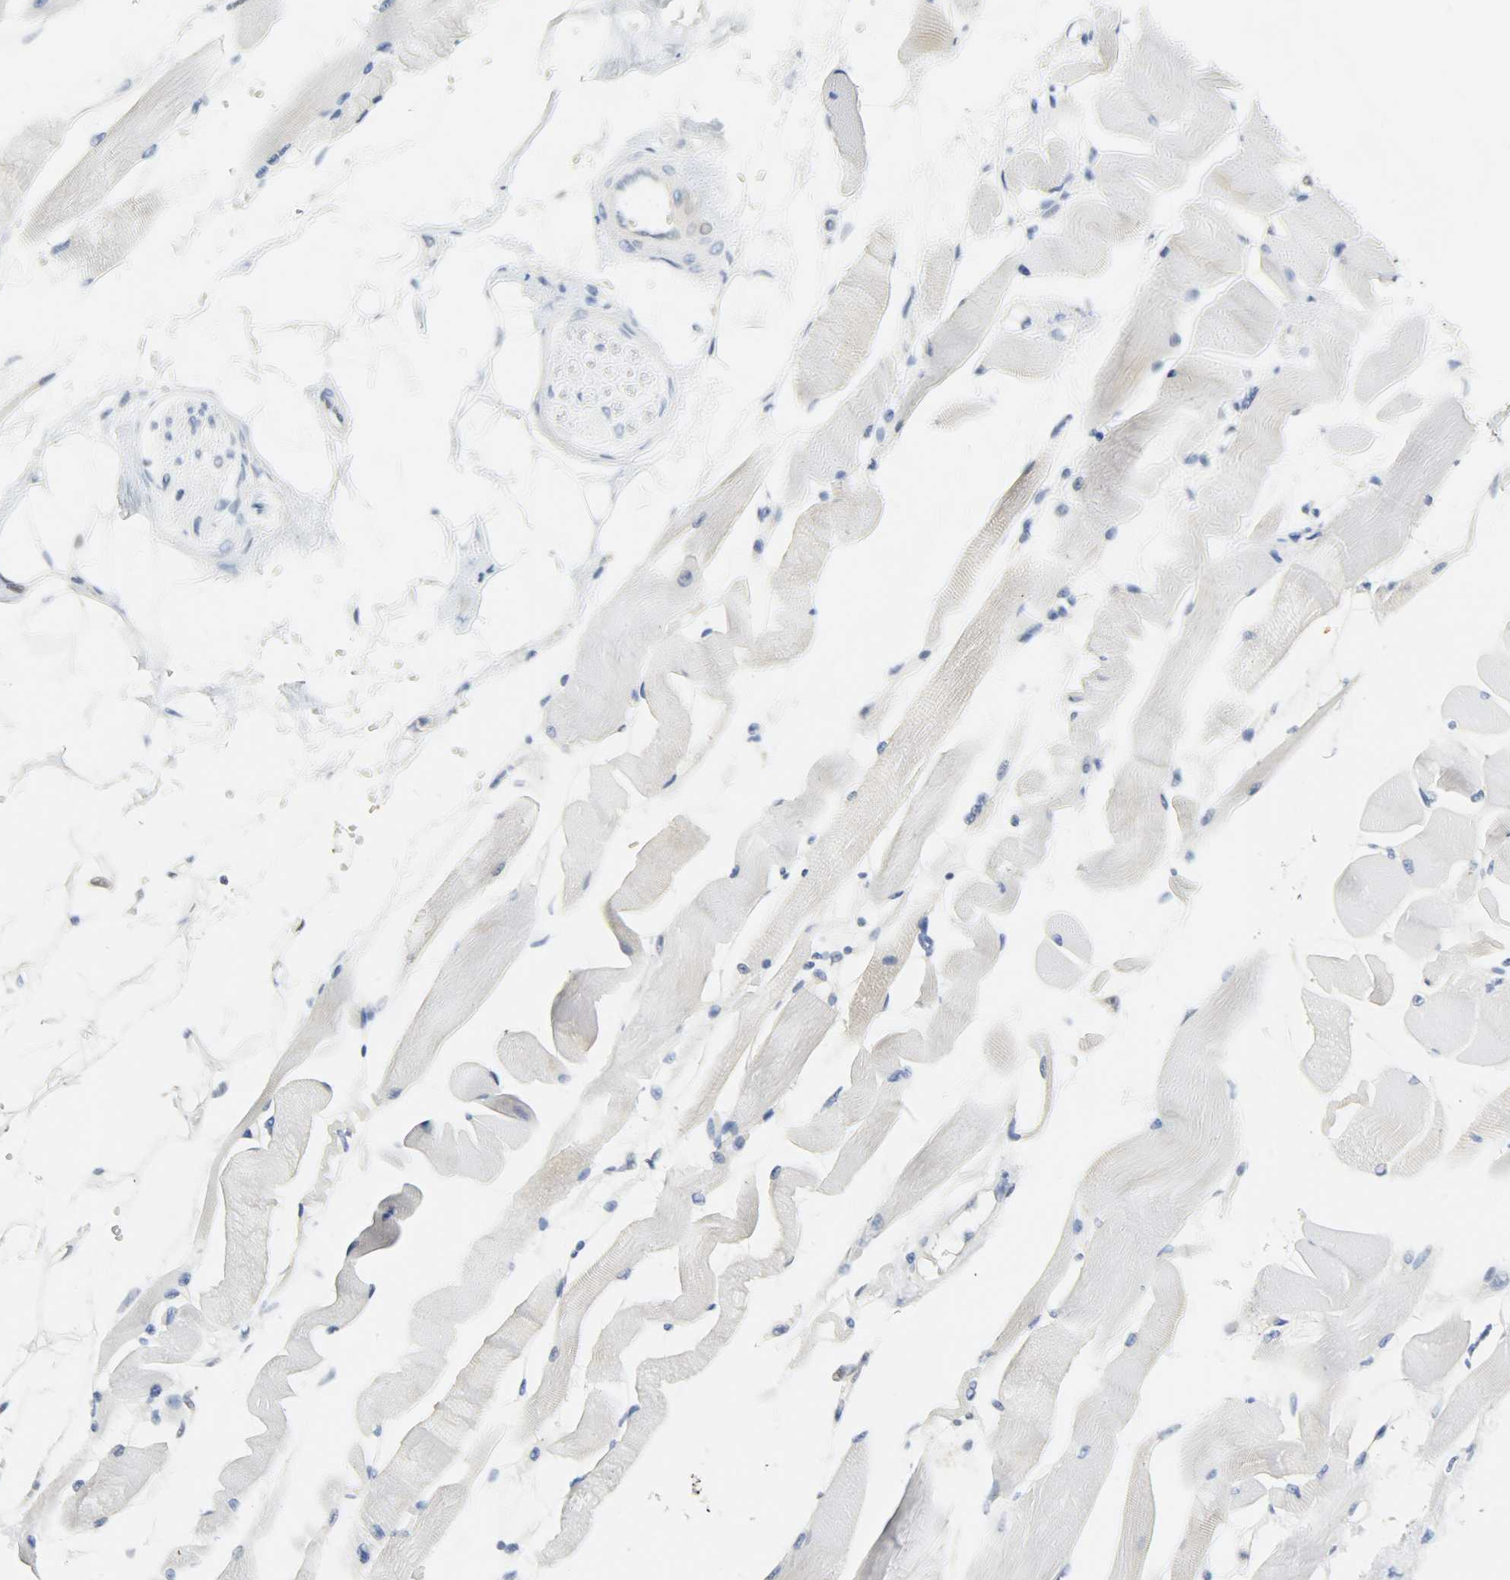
{"staining": {"intensity": "weak", "quantity": "25%-75%", "location": "cytoplasmic/membranous"}, "tissue": "skeletal muscle", "cell_type": "Myocytes", "image_type": "normal", "snomed": [{"axis": "morphology", "description": "Normal tissue, NOS"}, {"axis": "topography", "description": "Skeletal muscle"}, {"axis": "topography", "description": "Peripheral nerve tissue"}], "caption": "Immunohistochemistry (IHC) histopathology image of normal skeletal muscle: skeletal muscle stained using IHC displays low levels of weak protein expression localized specifically in the cytoplasmic/membranous of myocytes, appearing as a cytoplasmic/membranous brown color.", "gene": "EIF4EBP1", "patient": {"sex": "female", "age": 84}}